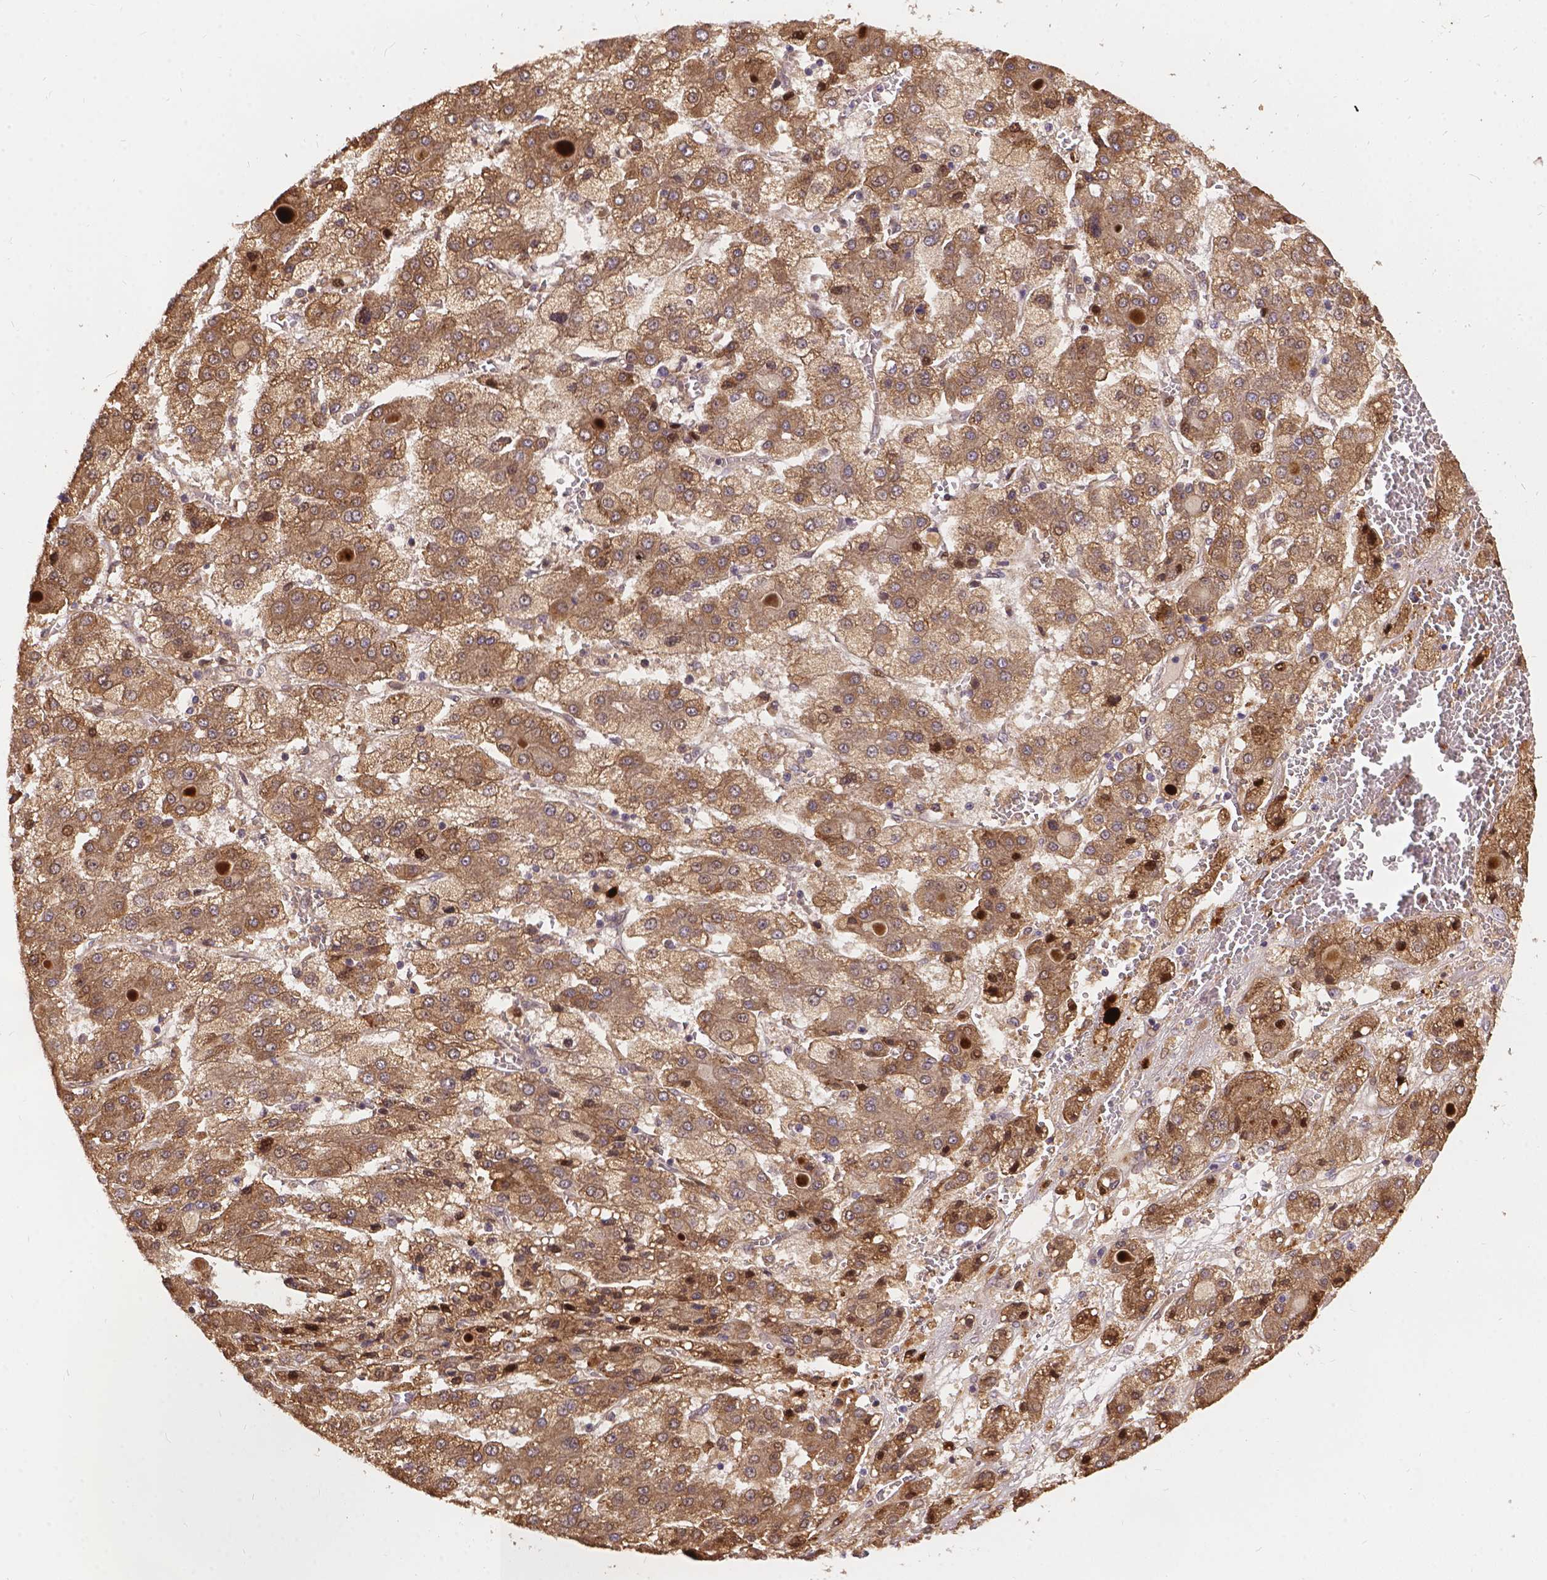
{"staining": {"intensity": "weak", "quantity": ">75%", "location": "cytoplasmic/membranous"}, "tissue": "liver cancer", "cell_type": "Tumor cells", "image_type": "cancer", "snomed": [{"axis": "morphology", "description": "Carcinoma, Hepatocellular, NOS"}, {"axis": "topography", "description": "Liver"}], "caption": "Weak cytoplasmic/membranous protein expression is identified in about >75% of tumor cells in liver cancer (hepatocellular carcinoma).", "gene": "DENND6A", "patient": {"sex": "male", "age": 73}}